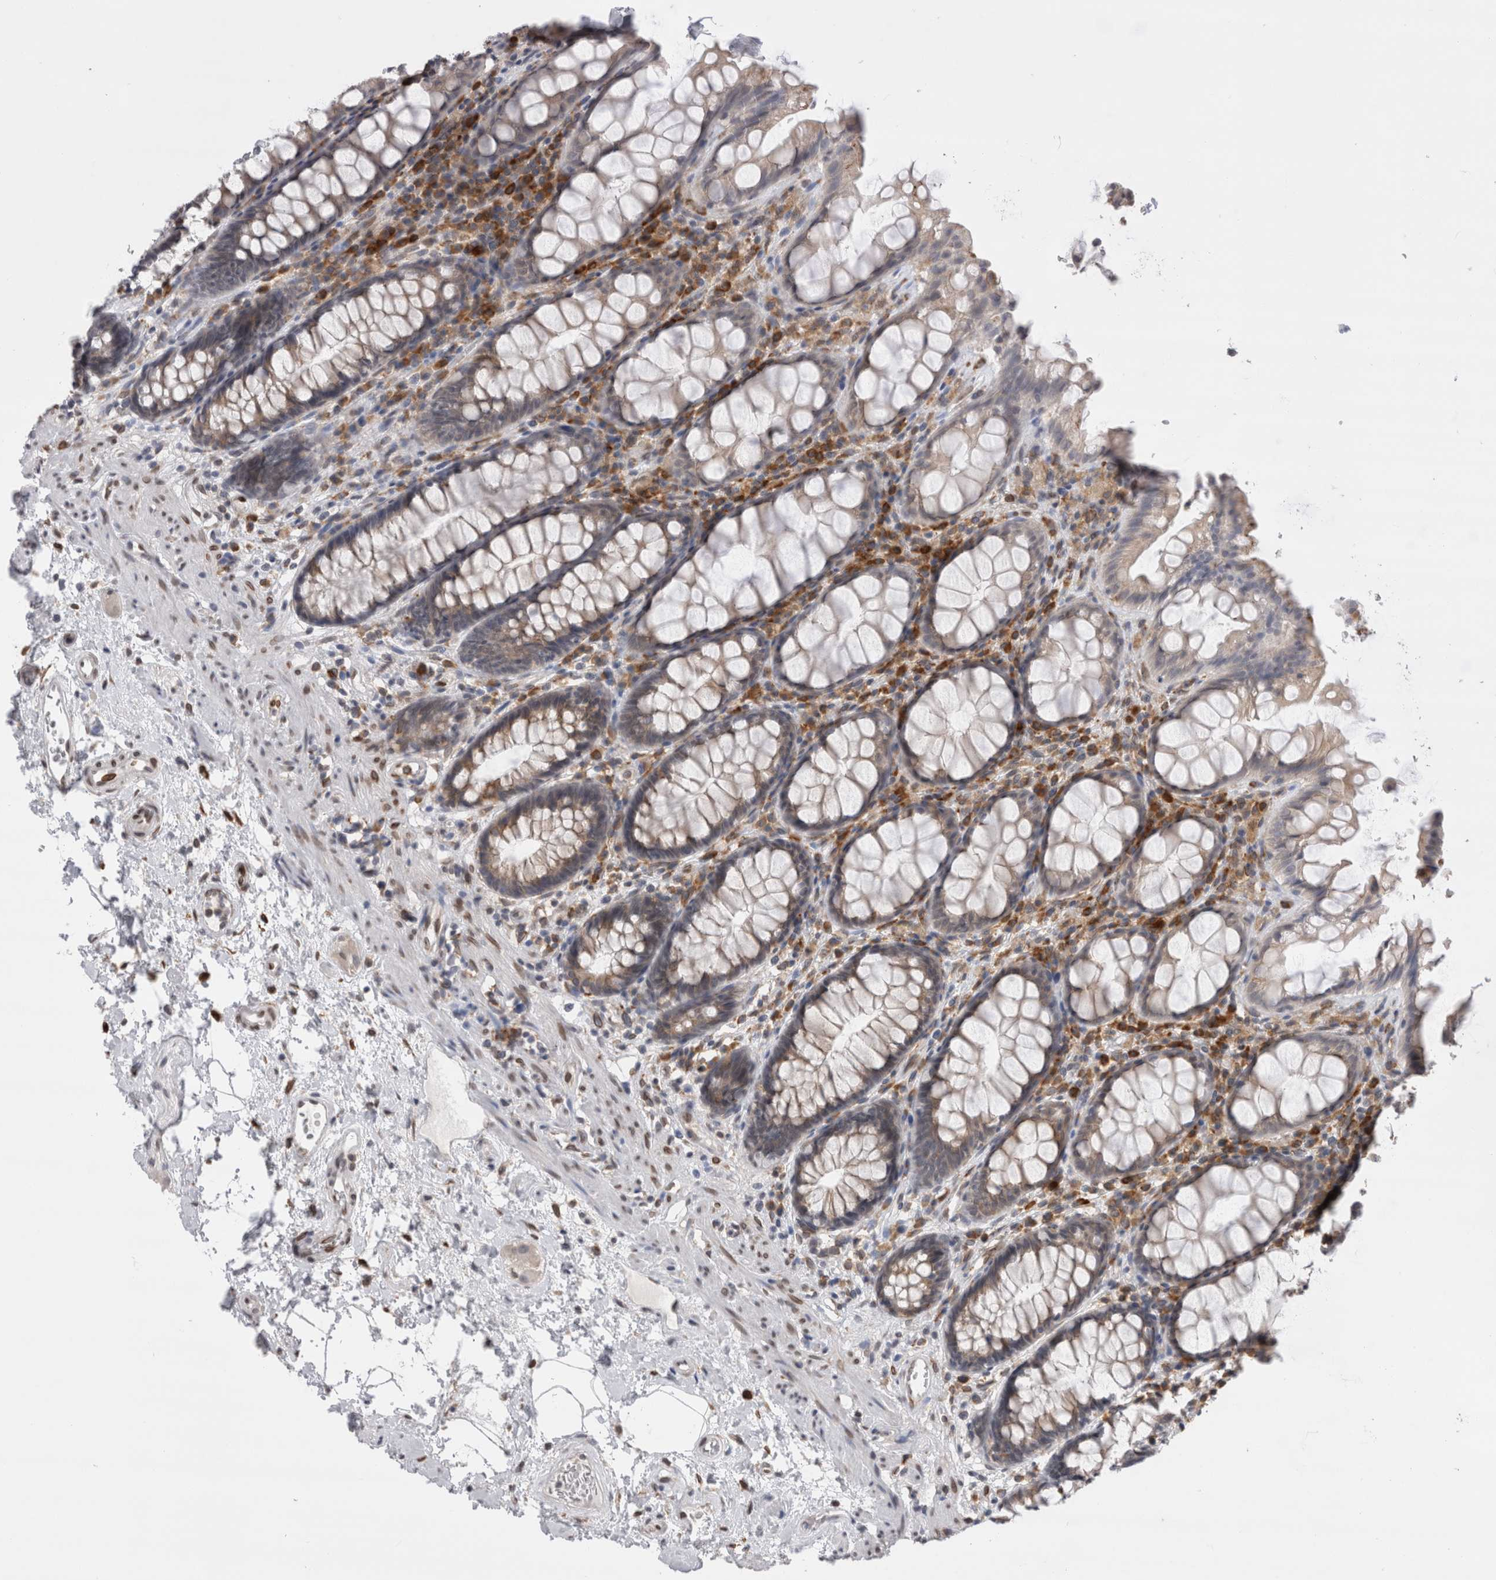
{"staining": {"intensity": "weak", "quantity": "<25%", "location": "cytoplasmic/membranous"}, "tissue": "rectum", "cell_type": "Glandular cells", "image_type": "normal", "snomed": [{"axis": "morphology", "description": "Normal tissue, NOS"}, {"axis": "topography", "description": "Rectum"}], "caption": "Immunohistochemical staining of normal human rectum reveals no significant staining in glandular cells.", "gene": "VCPIP1", "patient": {"sex": "male", "age": 64}}